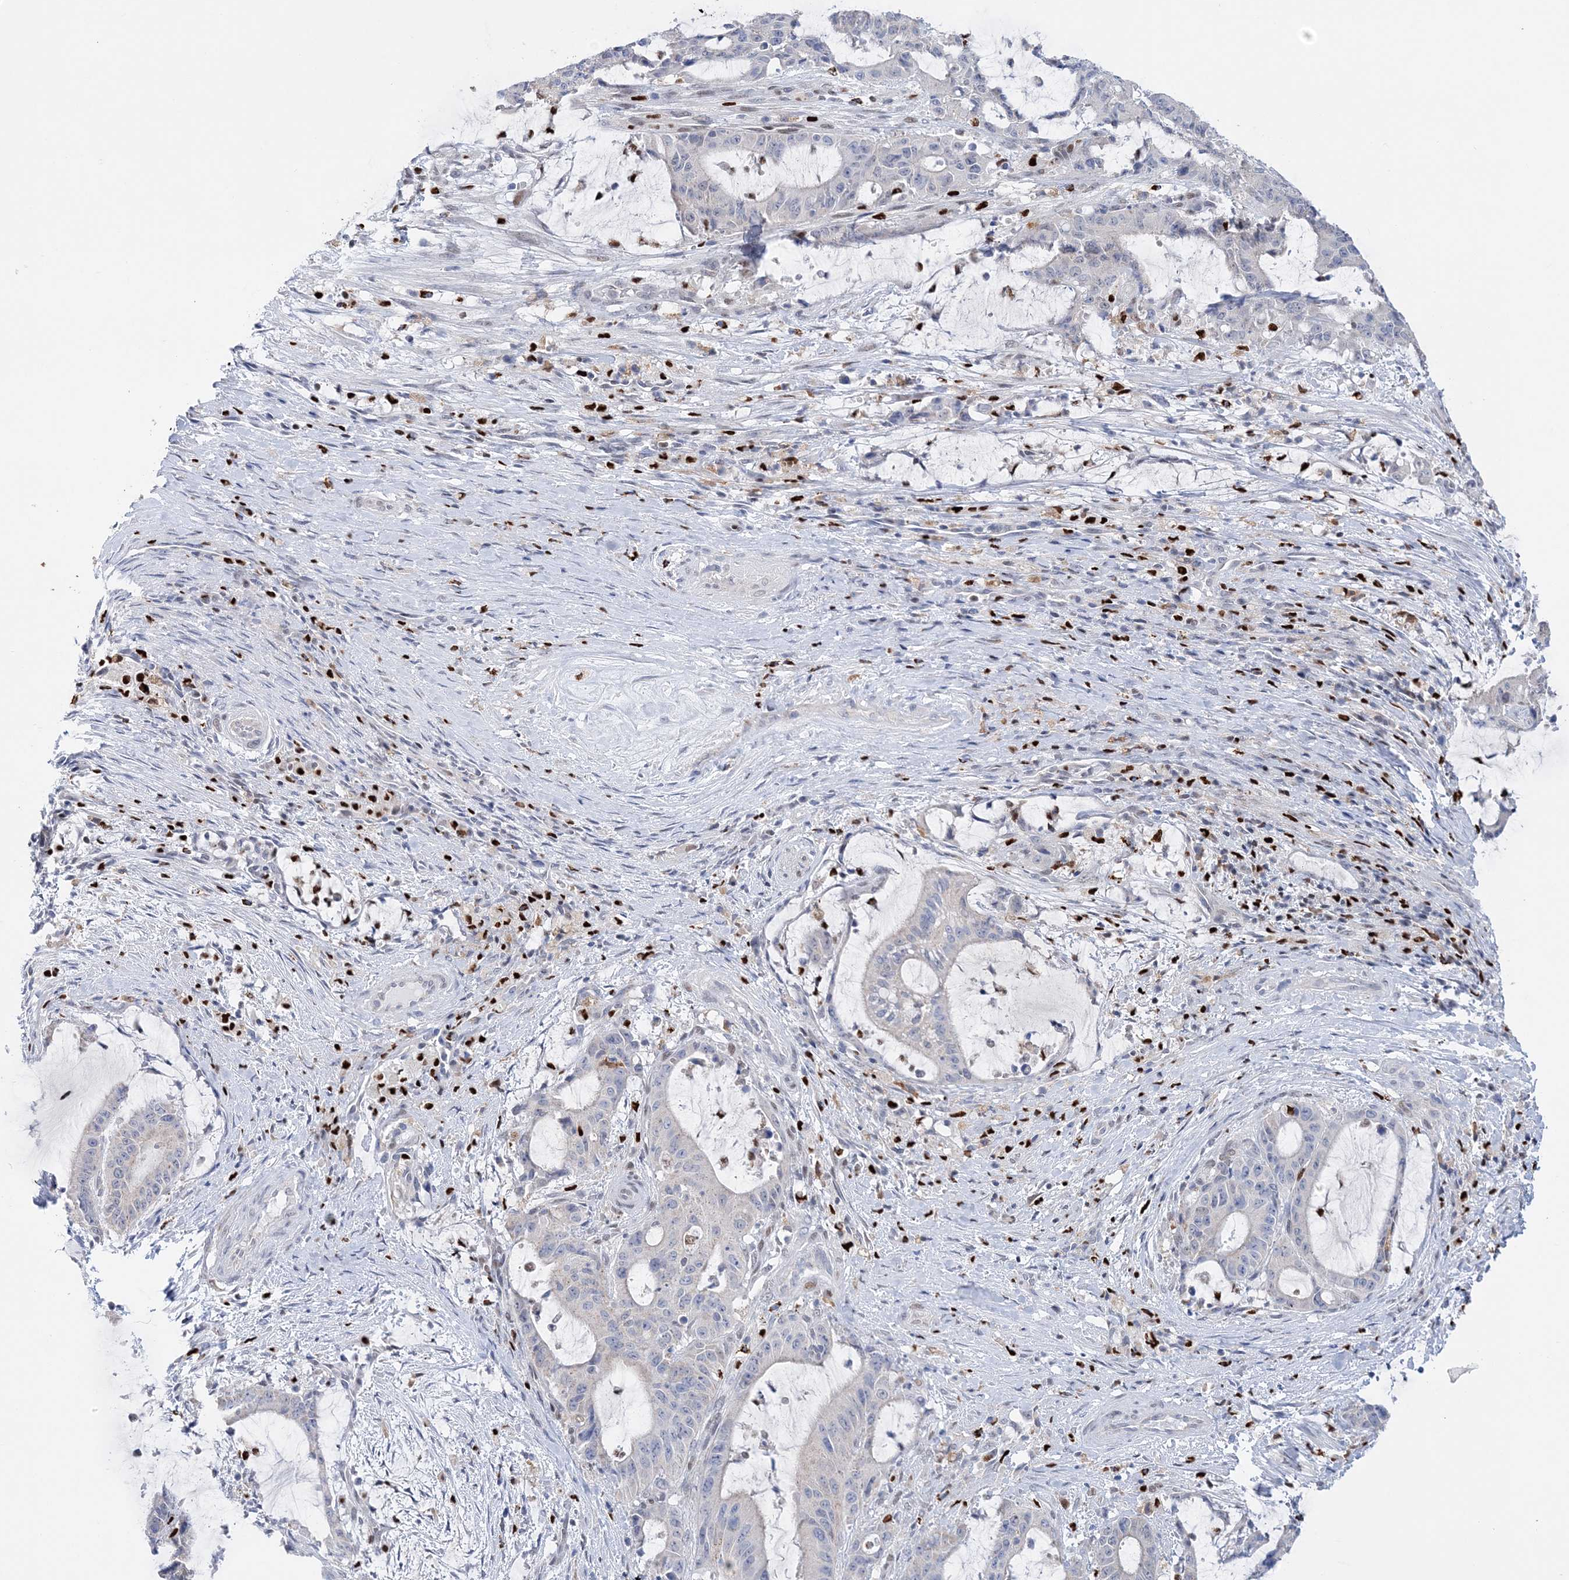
{"staining": {"intensity": "negative", "quantity": "none", "location": "none"}, "tissue": "liver cancer", "cell_type": "Tumor cells", "image_type": "cancer", "snomed": [{"axis": "morphology", "description": "Normal tissue, NOS"}, {"axis": "morphology", "description": "Cholangiocarcinoma"}, {"axis": "topography", "description": "Liver"}, {"axis": "topography", "description": "Peripheral nerve tissue"}], "caption": "DAB immunohistochemical staining of cholangiocarcinoma (liver) reveals no significant positivity in tumor cells.", "gene": "NIT2", "patient": {"sex": "female", "age": 73}}